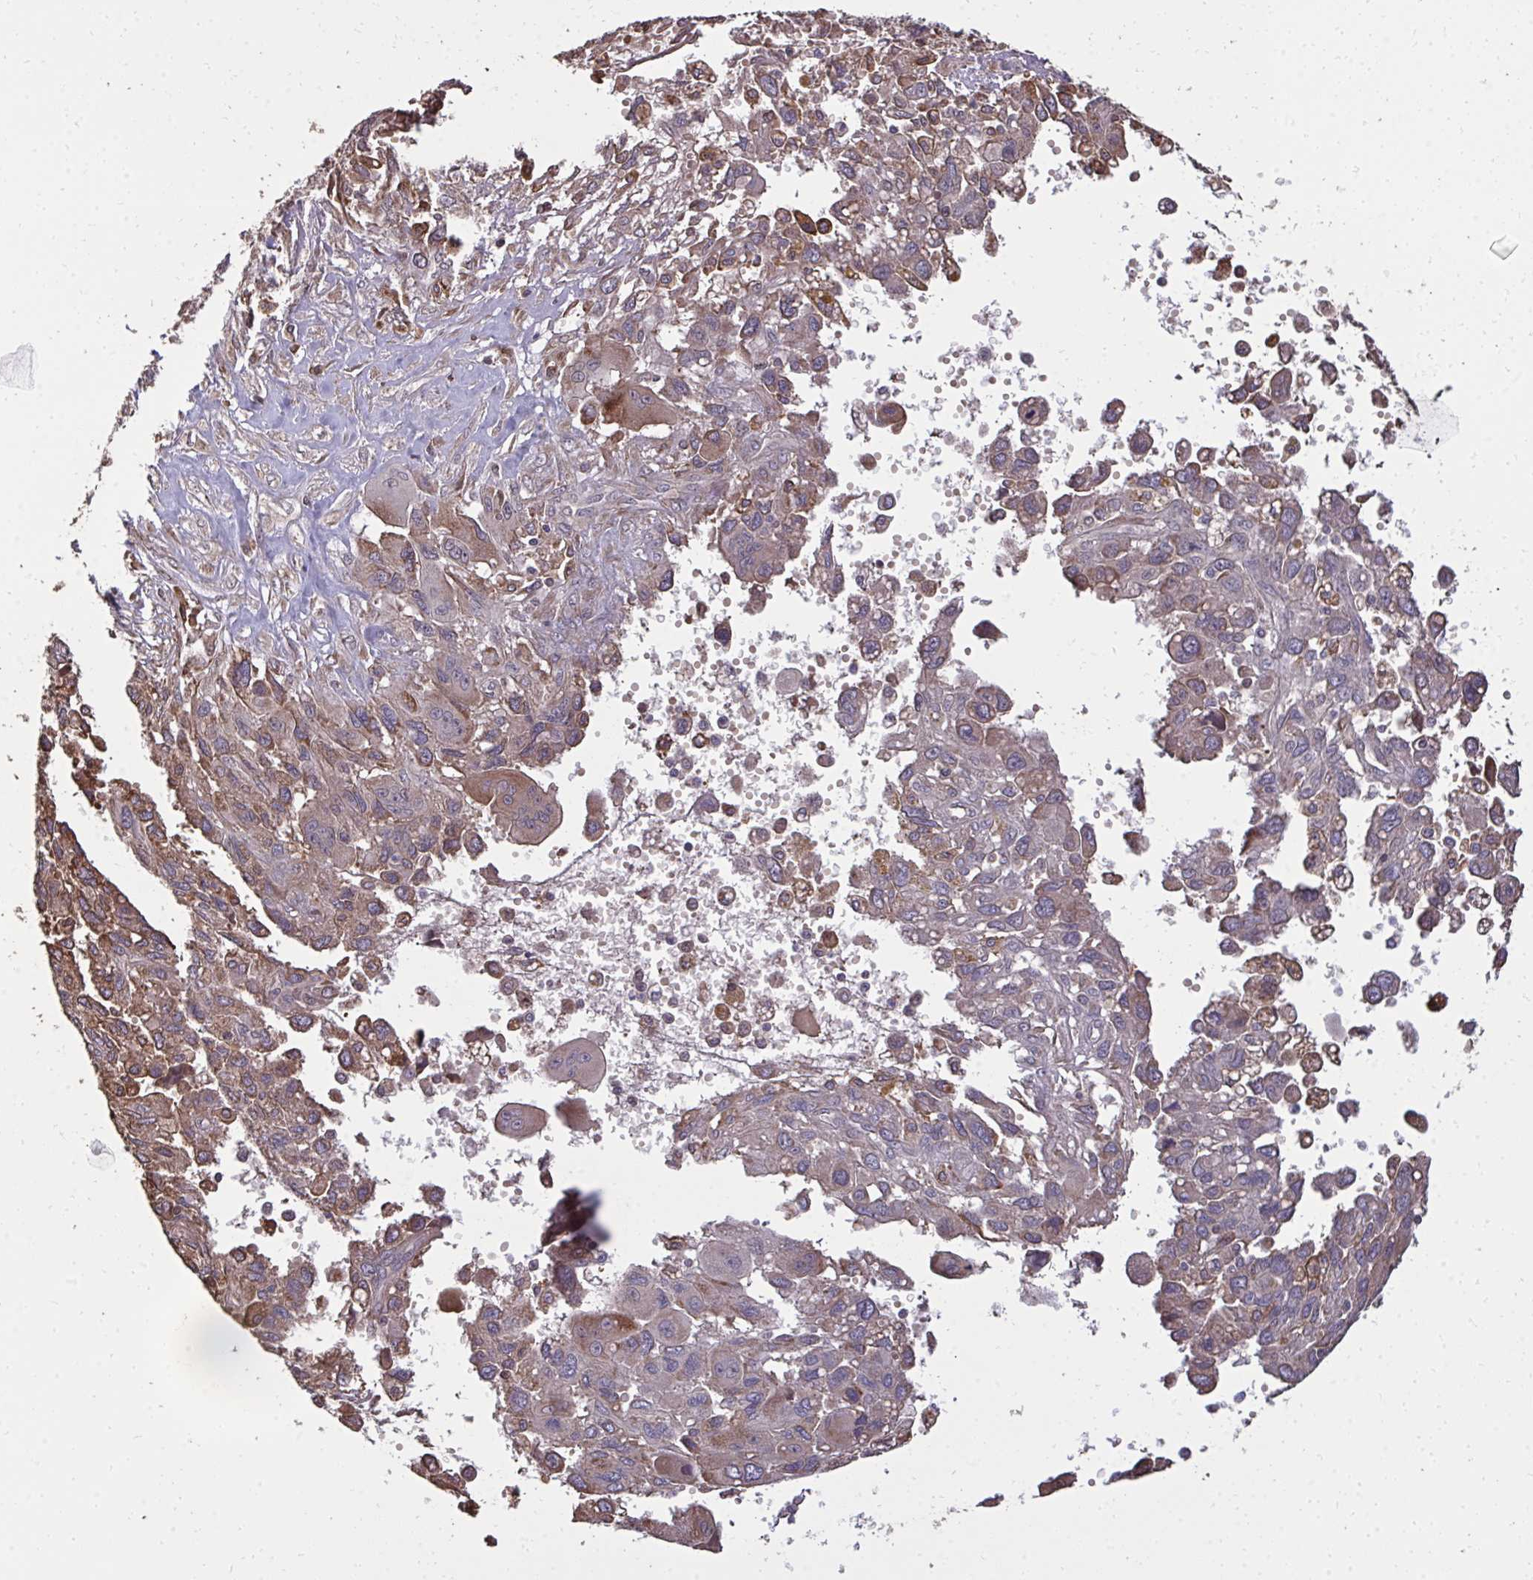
{"staining": {"intensity": "weak", "quantity": "25%-75%", "location": "cytoplasmic/membranous"}, "tissue": "pancreatic cancer", "cell_type": "Tumor cells", "image_type": "cancer", "snomed": [{"axis": "morphology", "description": "Adenocarcinoma, NOS"}, {"axis": "topography", "description": "Pancreas"}], "caption": "Adenocarcinoma (pancreatic) tissue exhibits weak cytoplasmic/membranous staining in about 25%-75% of tumor cells", "gene": "FIBCD1", "patient": {"sex": "female", "age": 47}}